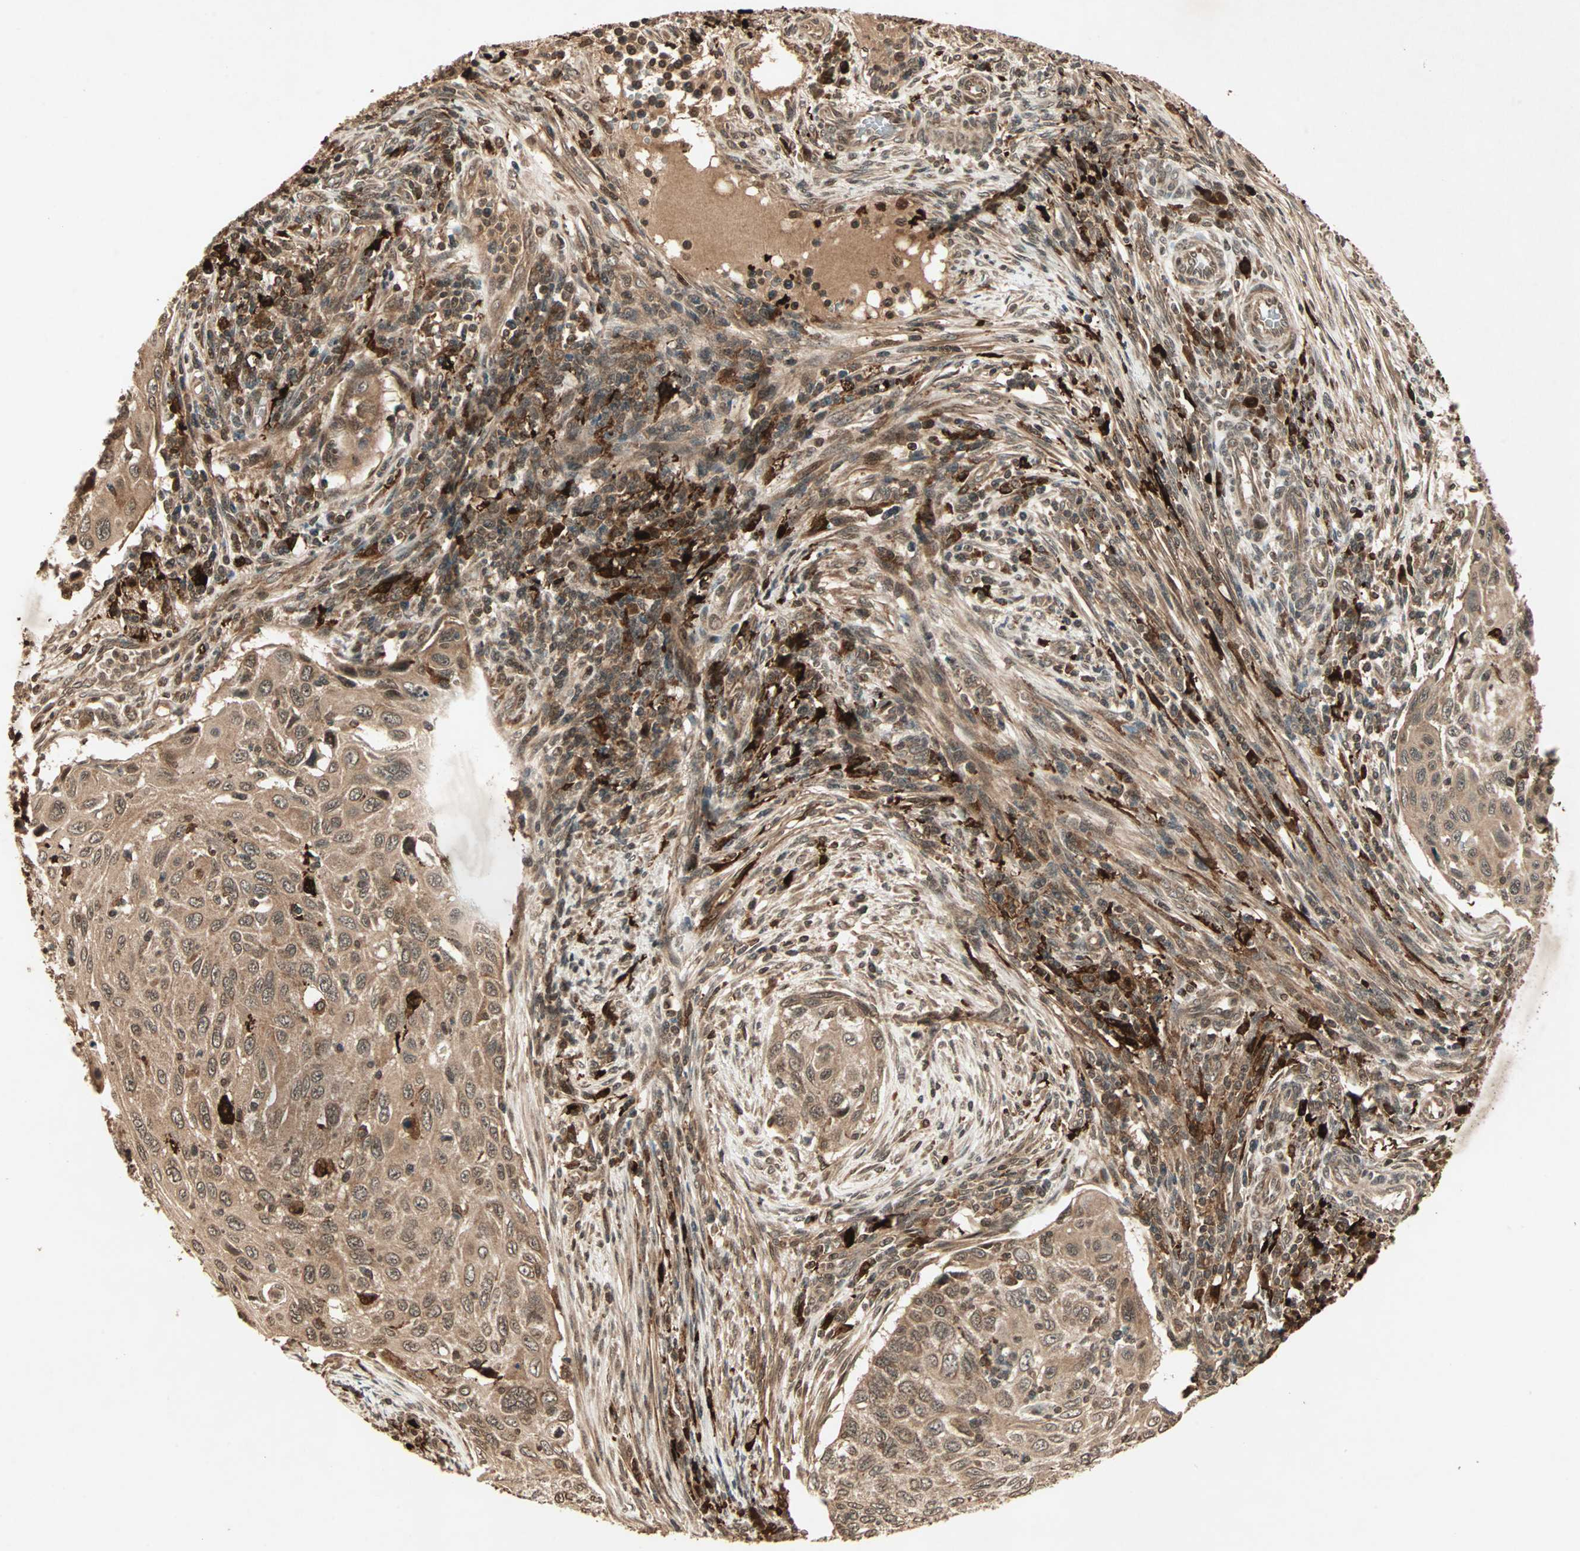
{"staining": {"intensity": "moderate", "quantity": ">75%", "location": "cytoplasmic/membranous"}, "tissue": "cervical cancer", "cell_type": "Tumor cells", "image_type": "cancer", "snomed": [{"axis": "morphology", "description": "Squamous cell carcinoma, NOS"}, {"axis": "topography", "description": "Cervix"}], "caption": "Immunohistochemical staining of human cervical cancer shows medium levels of moderate cytoplasmic/membranous protein staining in about >75% of tumor cells. (Brightfield microscopy of DAB IHC at high magnification).", "gene": "RFFL", "patient": {"sex": "female", "age": 70}}